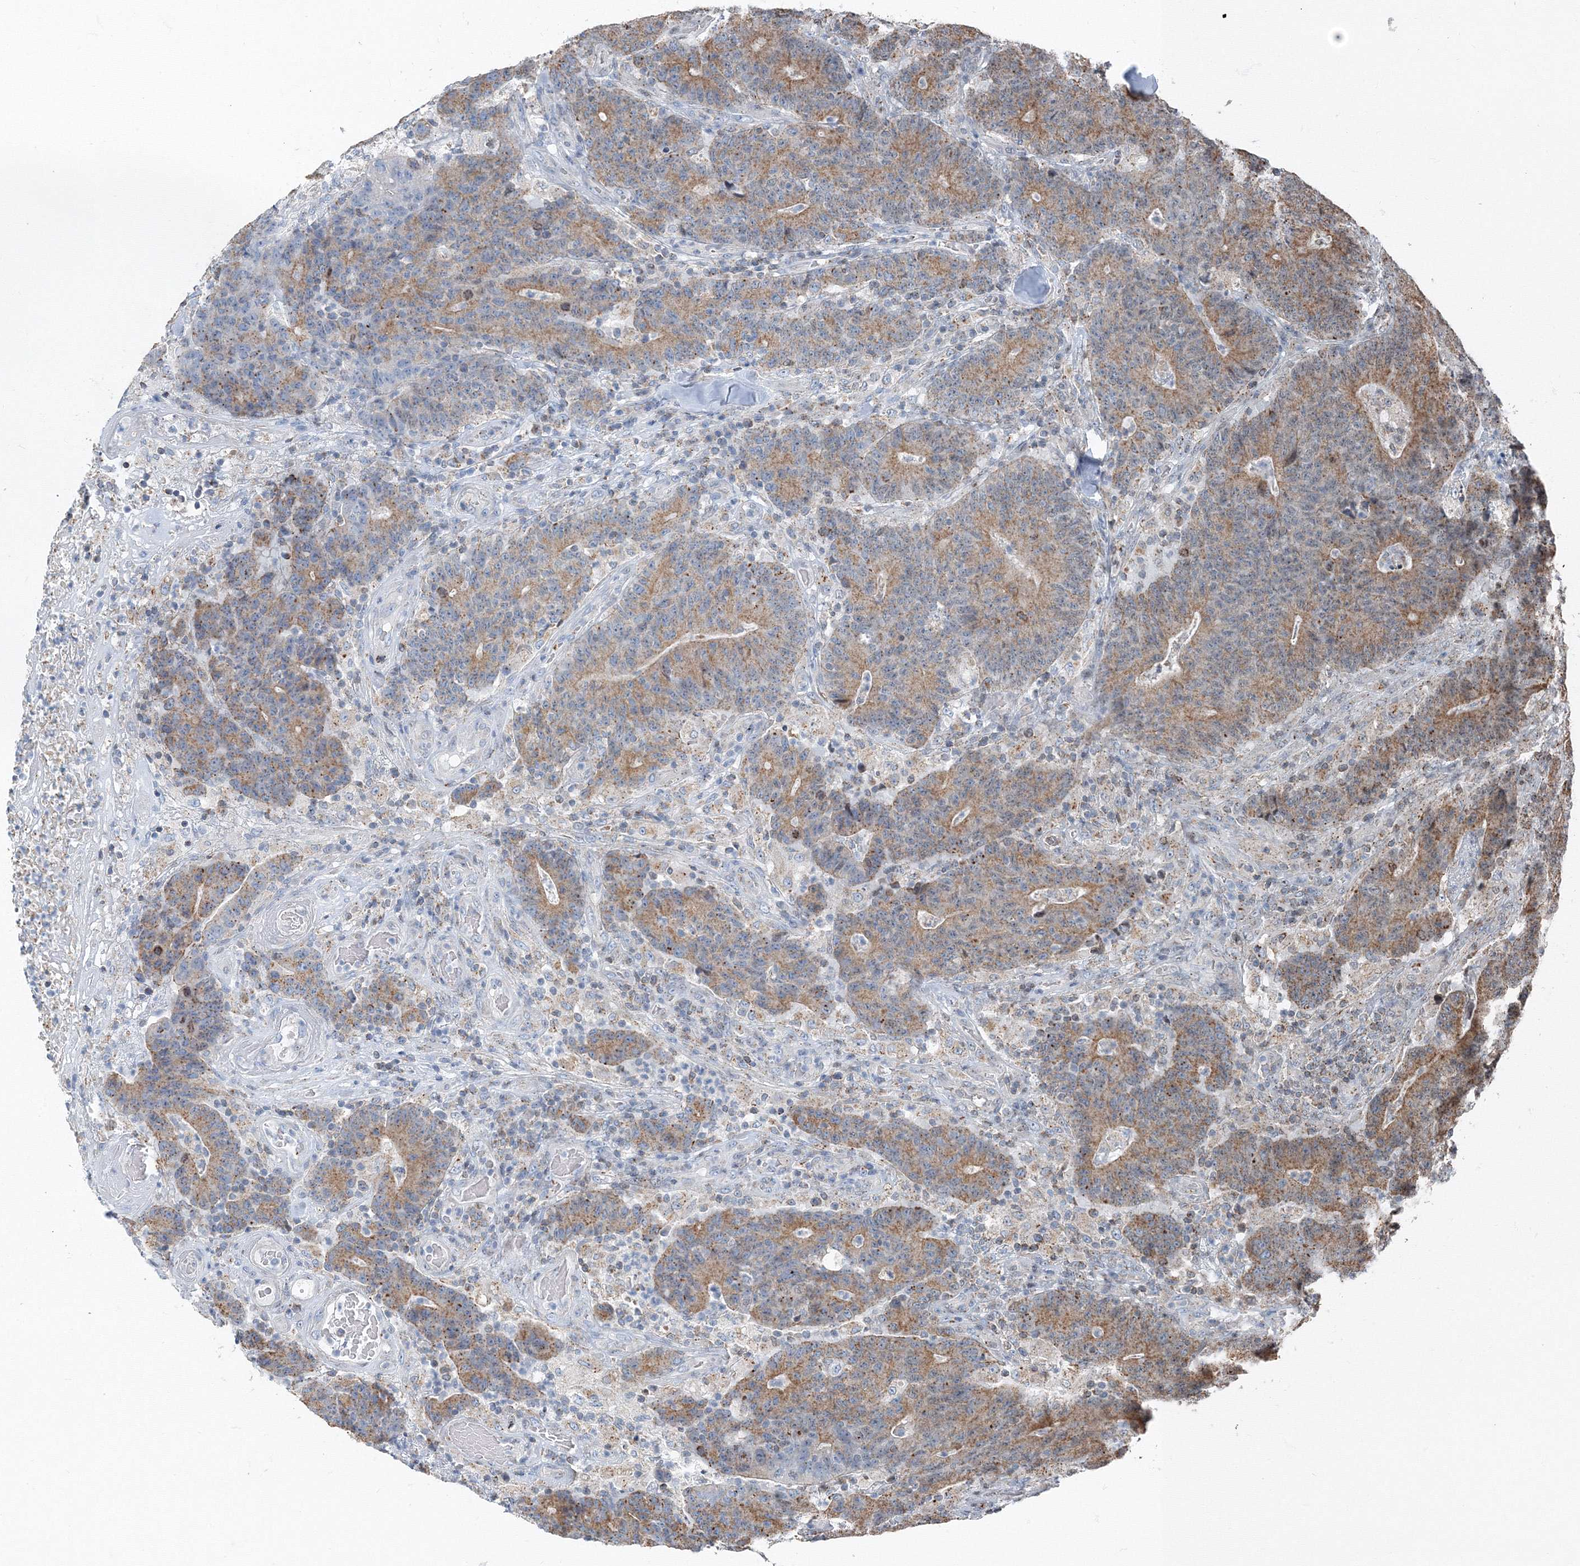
{"staining": {"intensity": "moderate", "quantity": ">75%", "location": "cytoplasmic/membranous"}, "tissue": "colorectal cancer", "cell_type": "Tumor cells", "image_type": "cancer", "snomed": [{"axis": "morphology", "description": "Normal tissue, NOS"}, {"axis": "morphology", "description": "Adenocarcinoma, NOS"}, {"axis": "topography", "description": "Colon"}], "caption": "Adenocarcinoma (colorectal) tissue exhibits moderate cytoplasmic/membranous staining in about >75% of tumor cells", "gene": "AASDH", "patient": {"sex": "female", "age": 75}}